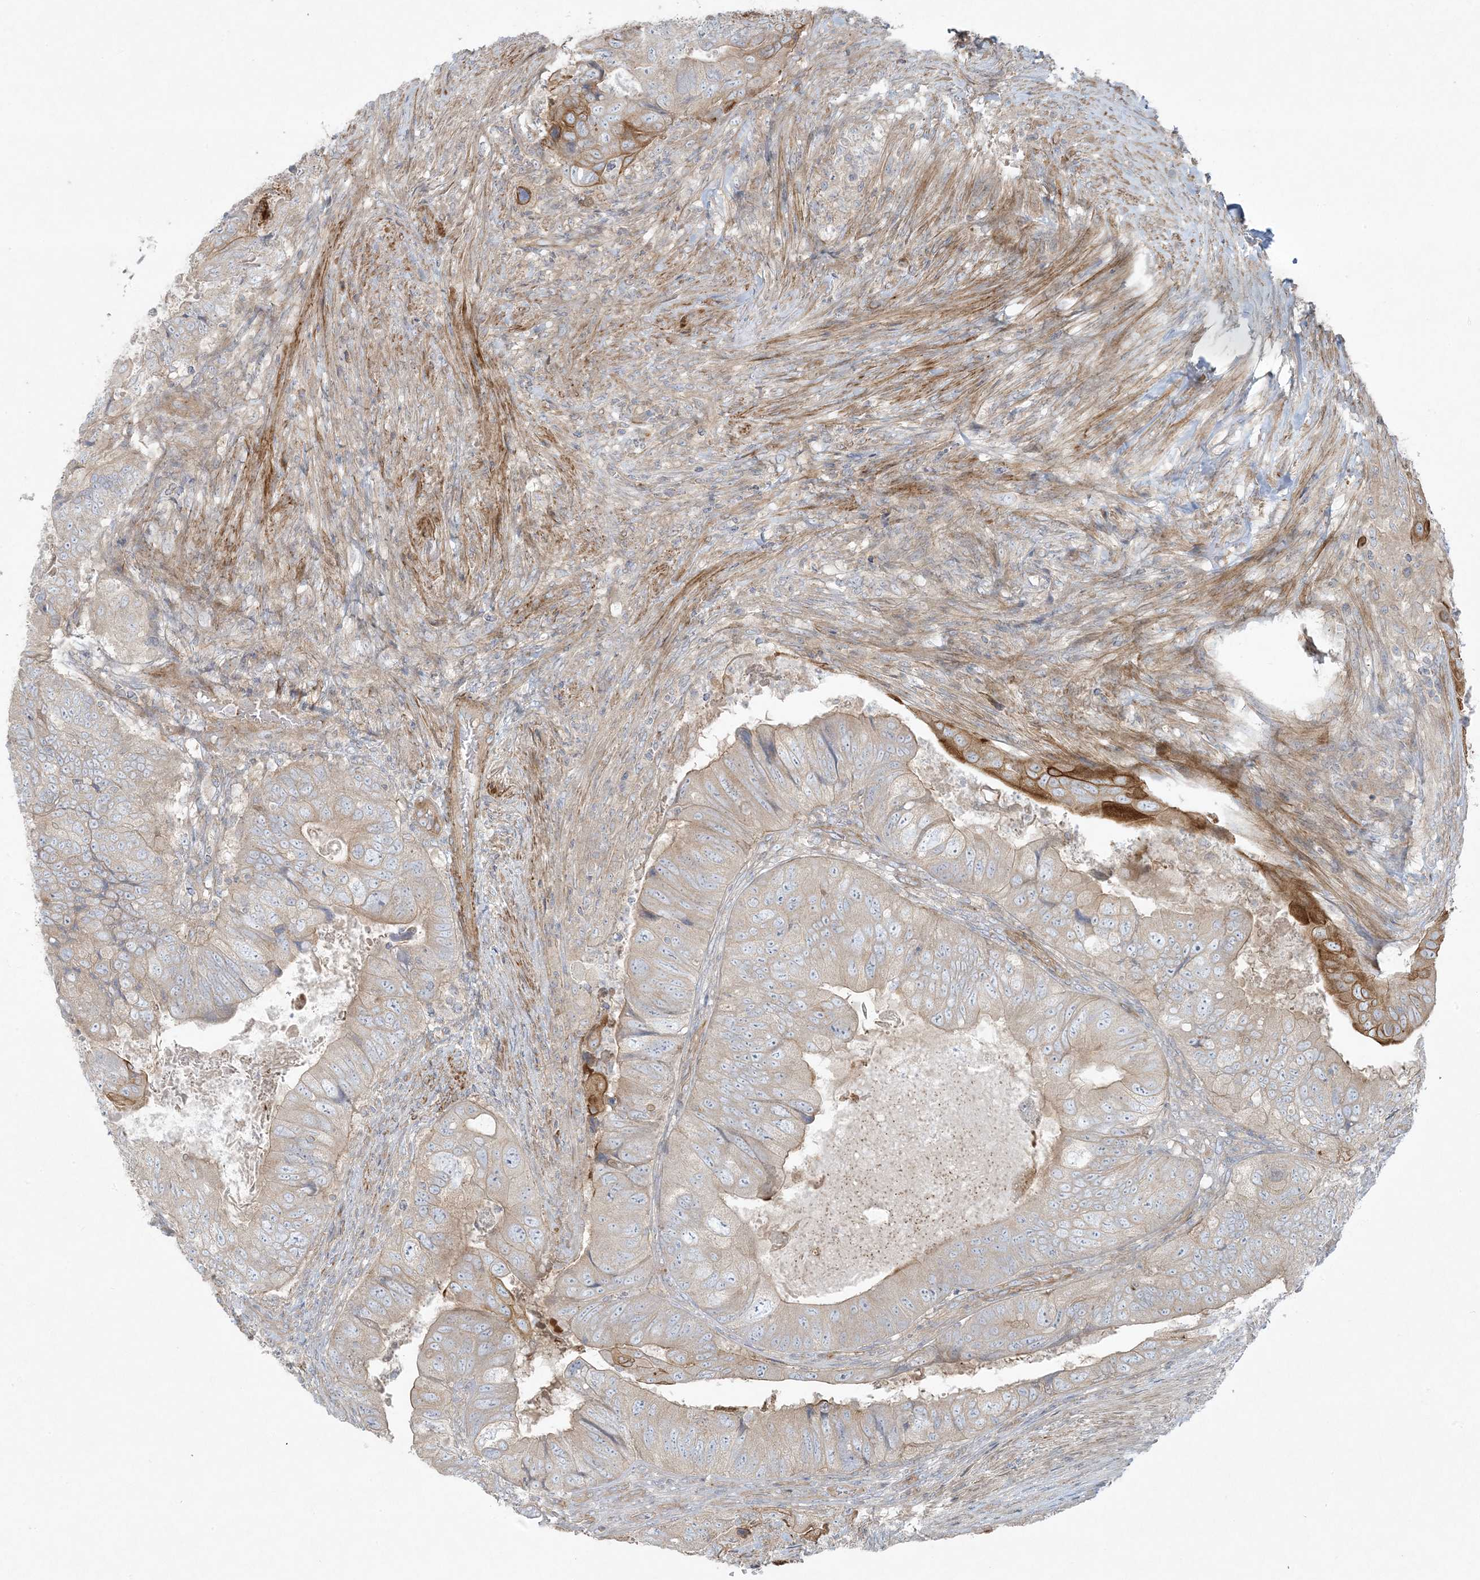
{"staining": {"intensity": "moderate", "quantity": "25%-75%", "location": "cytoplasmic/membranous"}, "tissue": "colorectal cancer", "cell_type": "Tumor cells", "image_type": "cancer", "snomed": [{"axis": "morphology", "description": "Adenocarcinoma, NOS"}, {"axis": "topography", "description": "Rectum"}], "caption": "An immunohistochemistry photomicrograph of tumor tissue is shown. Protein staining in brown labels moderate cytoplasmic/membranous positivity in adenocarcinoma (colorectal) within tumor cells. (DAB (3,3'-diaminobenzidine) IHC with brightfield microscopy, high magnification).", "gene": "PIK3R4", "patient": {"sex": "male", "age": 63}}